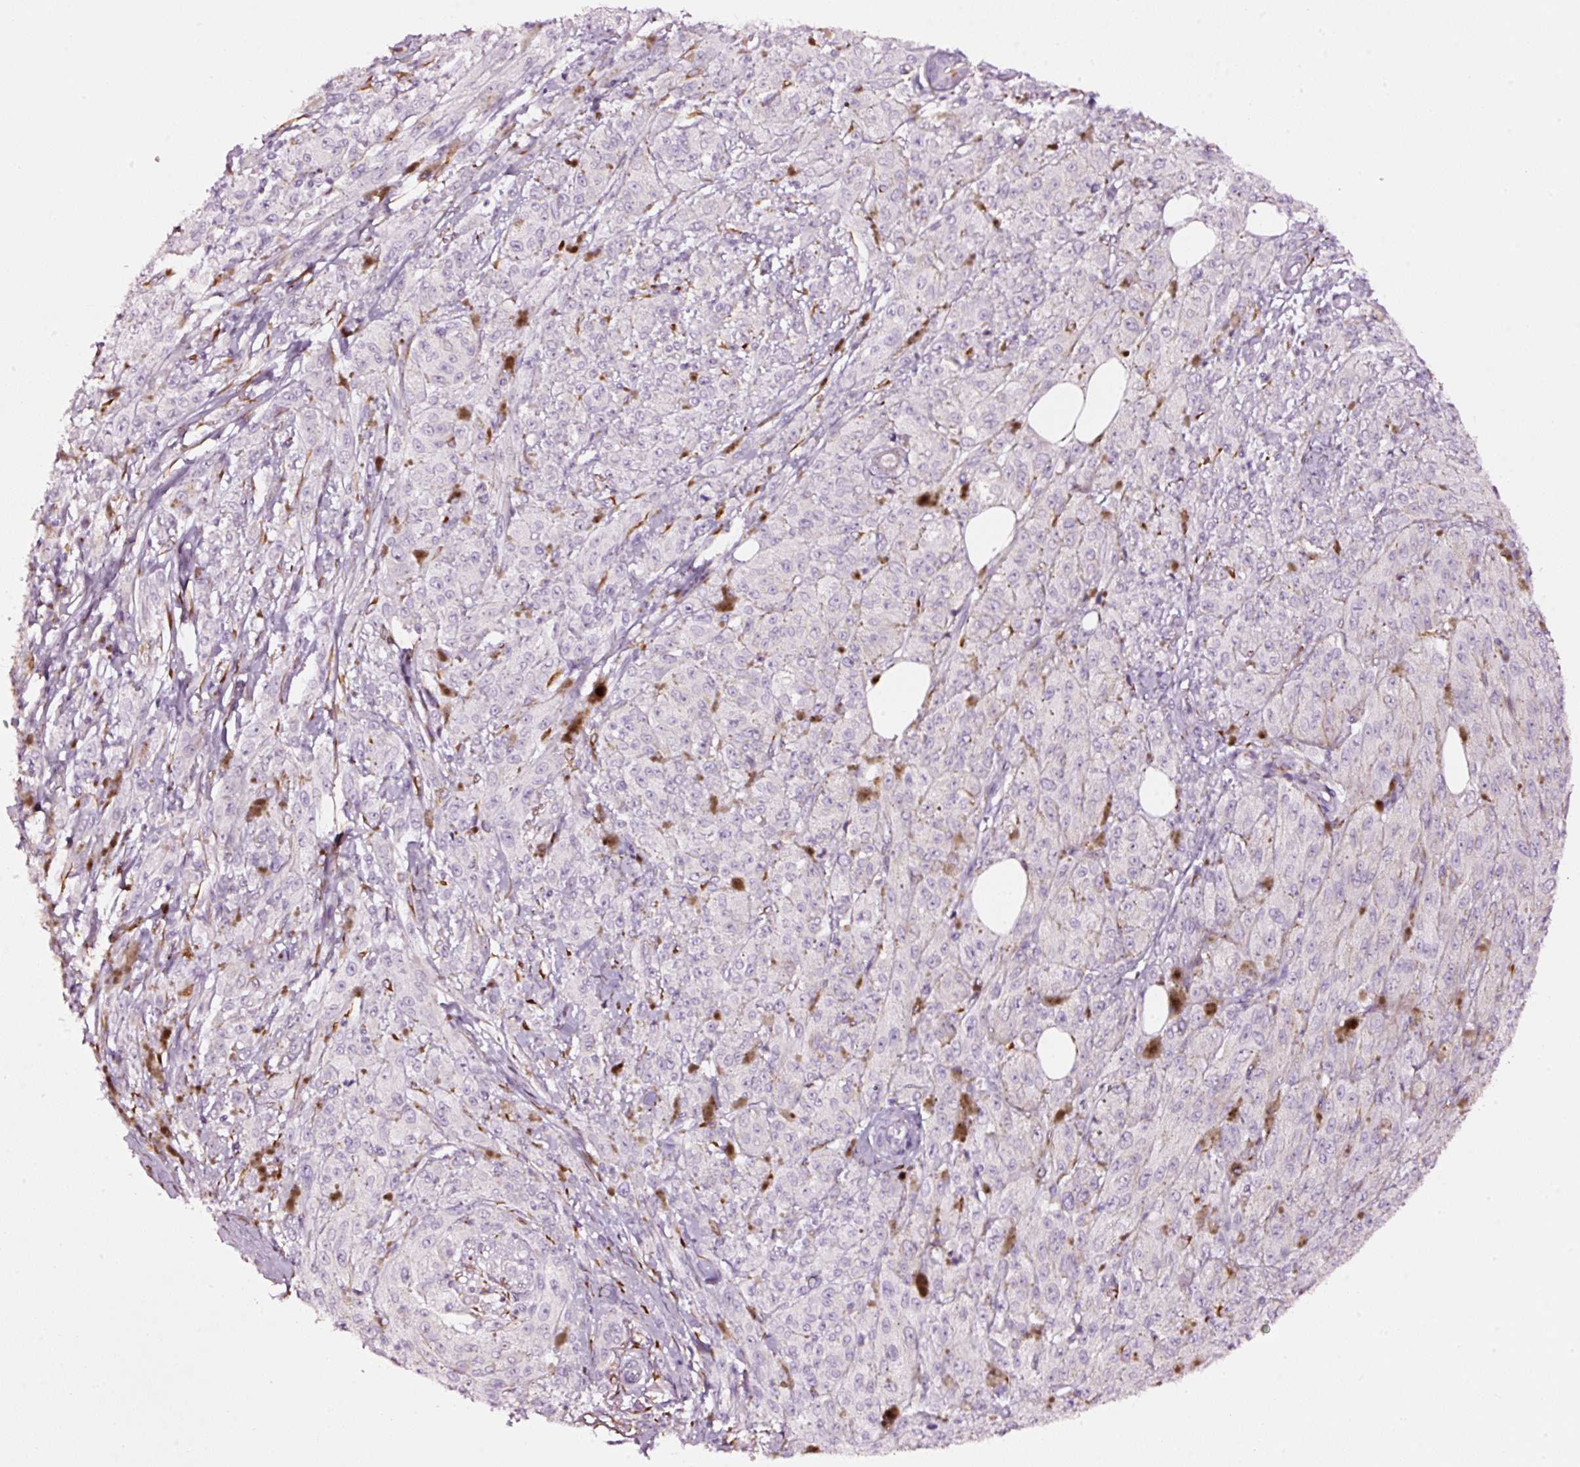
{"staining": {"intensity": "negative", "quantity": "none", "location": "none"}, "tissue": "melanoma", "cell_type": "Tumor cells", "image_type": "cancer", "snomed": [{"axis": "morphology", "description": "Malignant melanoma, NOS"}, {"axis": "topography", "description": "Skin"}], "caption": "High magnification brightfield microscopy of melanoma stained with DAB (3,3'-diaminobenzidine) (brown) and counterstained with hematoxylin (blue): tumor cells show no significant positivity. (DAB (3,3'-diaminobenzidine) IHC with hematoxylin counter stain).", "gene": "SDF4", "patient": {"sex": "female", "age": 52}}